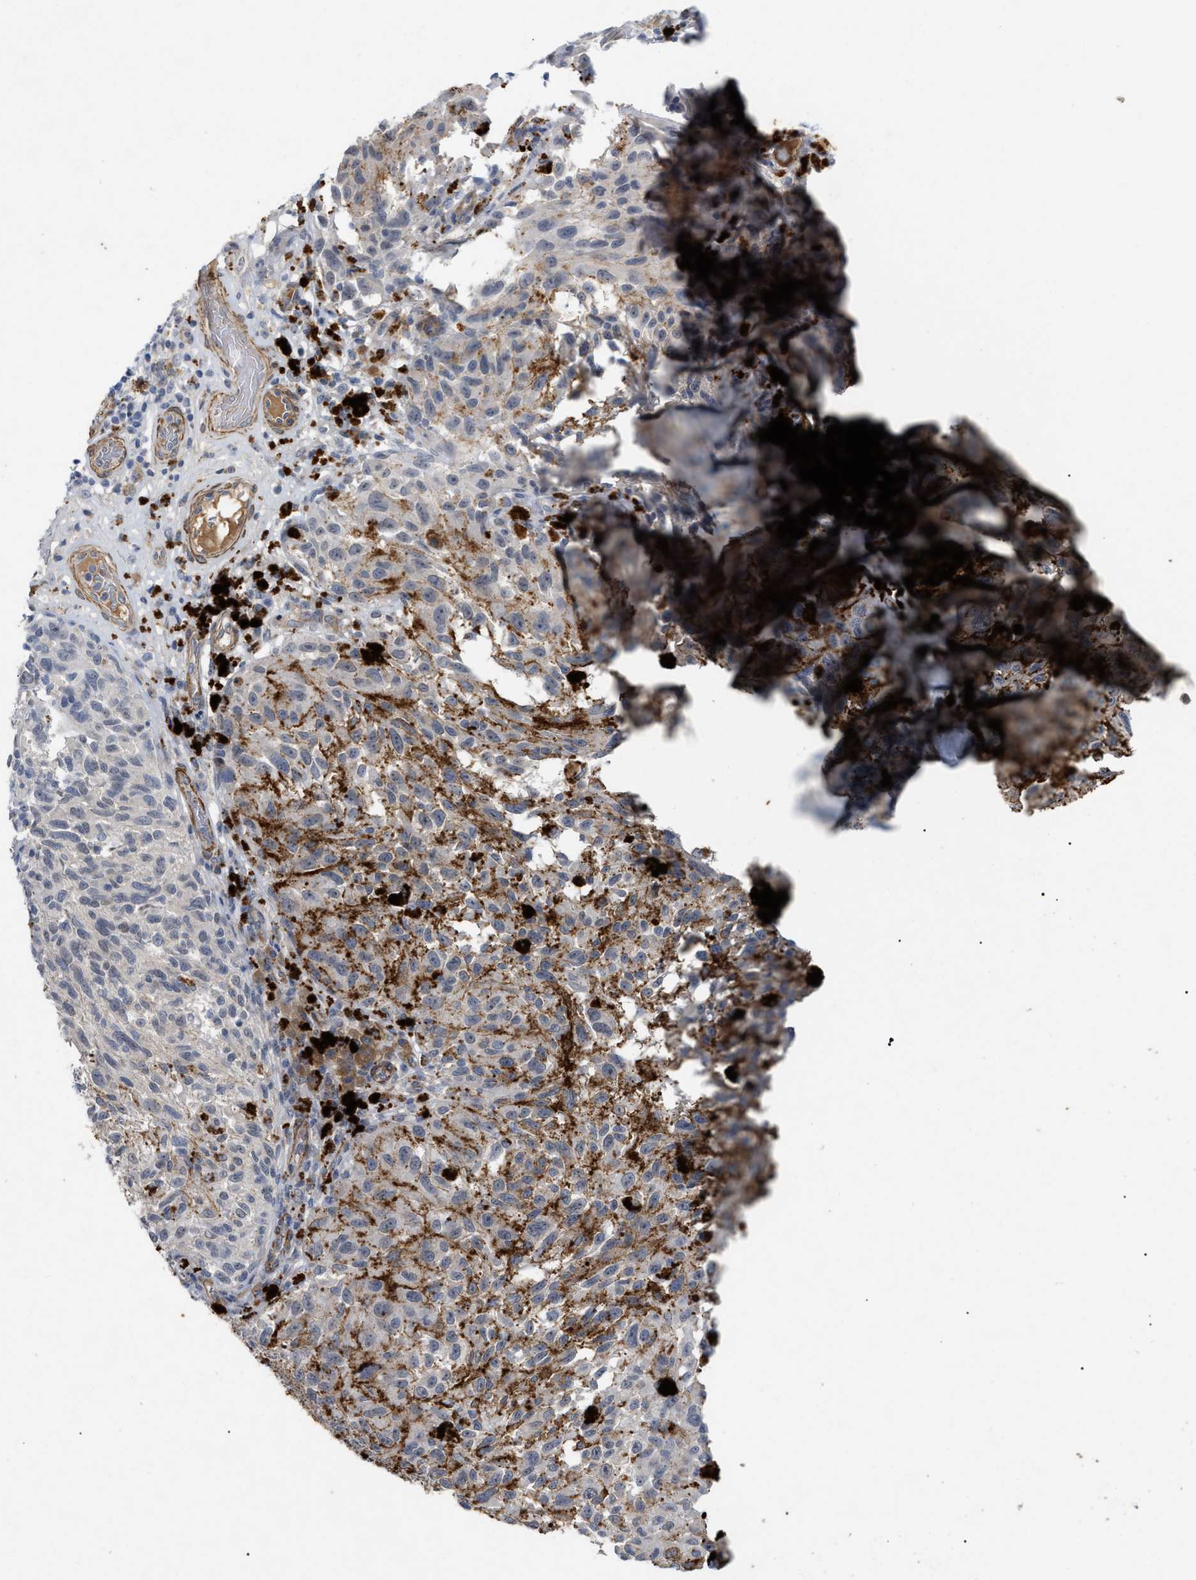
{"staining": {"intensity": "negative", "quantity": "none", "location": "none"}, "tissue": "melanoma", "cell_type": "Tumor cells", "image_type": "cancer", "snomed": [{"axis": "morphology", "description": "Malignant melanoma, NOS"}, {"axis": "topography", "description": "Skin"}], "caption": "IHC micrograph of neoplastic tissue: melanoma stained with DAB (3,3'-diaminobenzidine) displays no significant protein expression in tumor cells.", "gene": "ST6GALNAC6", "patient": {"sex": "female", "age": 73}}